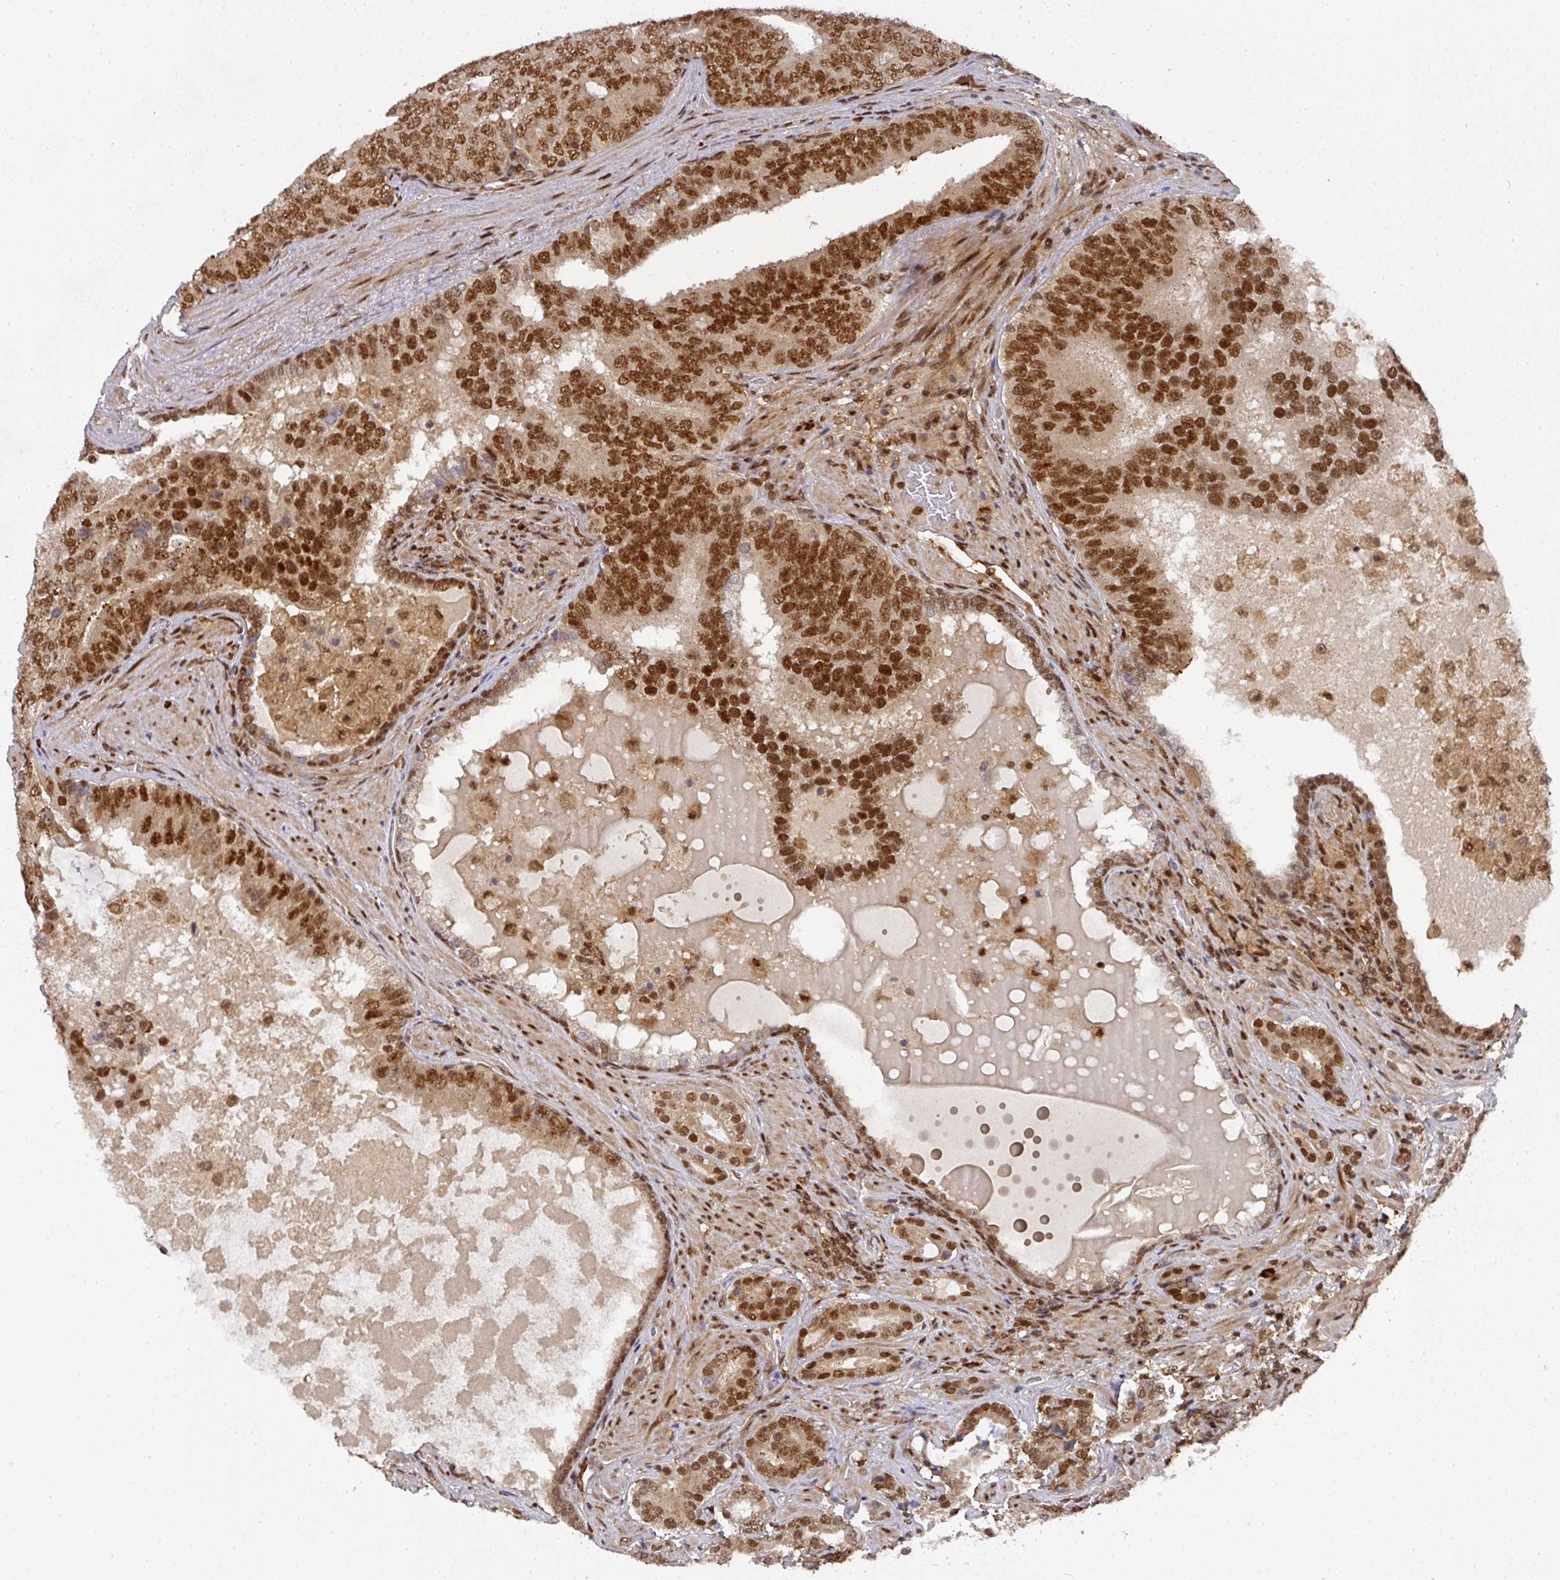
{"staining": {"intensity": "strong", "quantity": ">75%", "location": "nuclear"}, "tissue": "prostate cancer", "cell_type": "Tumor cells", "image_type": "cancer", "snomed": [{"axis": "morphology", "description": "Adenocarcinoma, High grade"}, {"axis": "topography", "description": "Prostate"}], "caption": "Prostate adenocarcinoma (high-grade) tissue shows strong nuclear staining in approximately >75% of tumor cells, visualized by immunohistochemistry.", "gene": "DIDO1", "patient": {"sex": "male", "age": 55}}